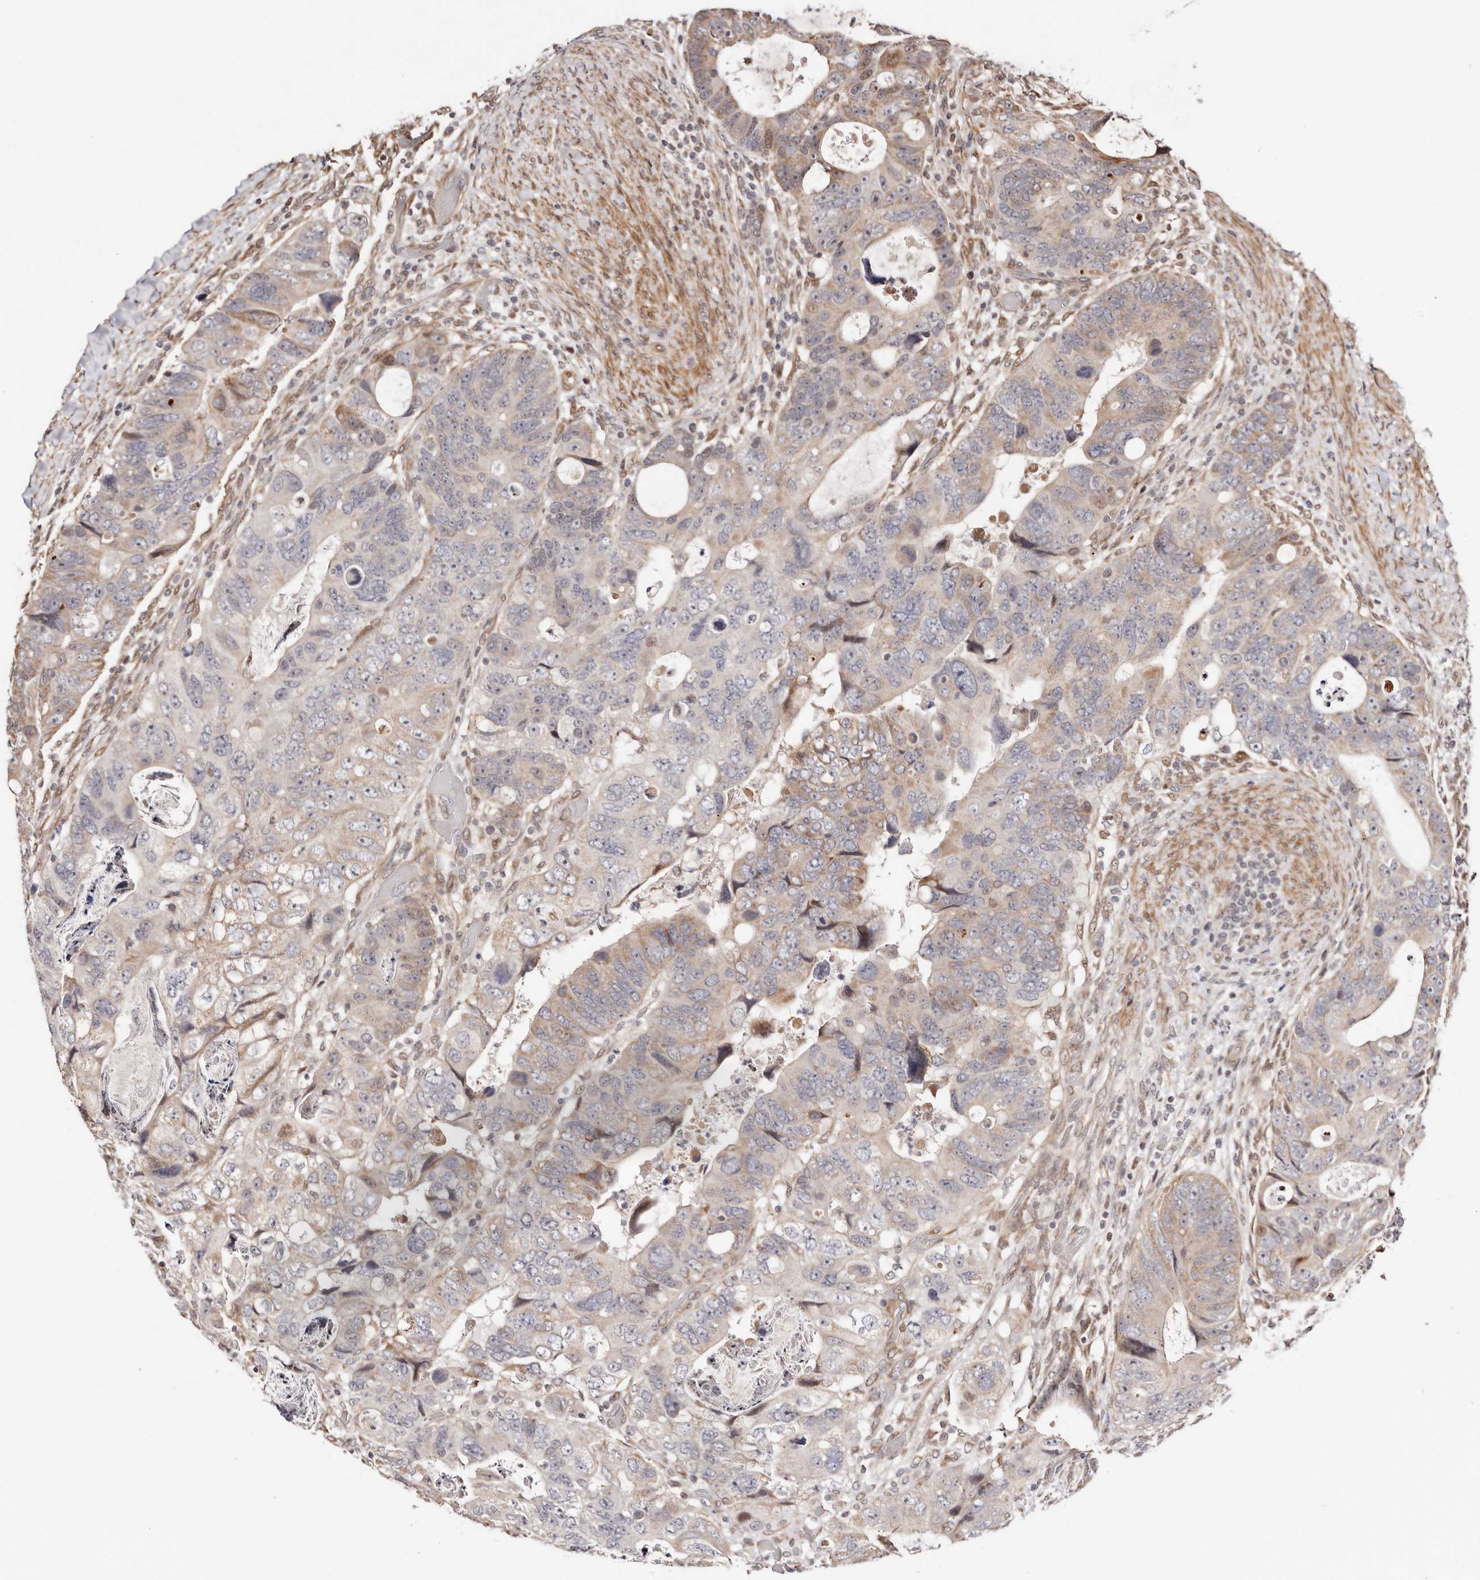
{"staining": {"intensity": "moderate", "quantity": "<25%", "location": "cytoplasmic/membranous,nuclear"}, "tissue": "colorectal cancer", "cell_type": "Tumor cells", "image_type": "cancer", "snomed": [{"axis": "morphology", "description": "Adenocarcinoma, NOS"}, {"axis": "topography", "description": "Rectum"}], "caption": "Colorectal adenocarcinoma stained with a protein marker reveals moderate staining in tumor cells.", "gene": "HIVEP3", "patient": {"sex": "male", "age": 59}}